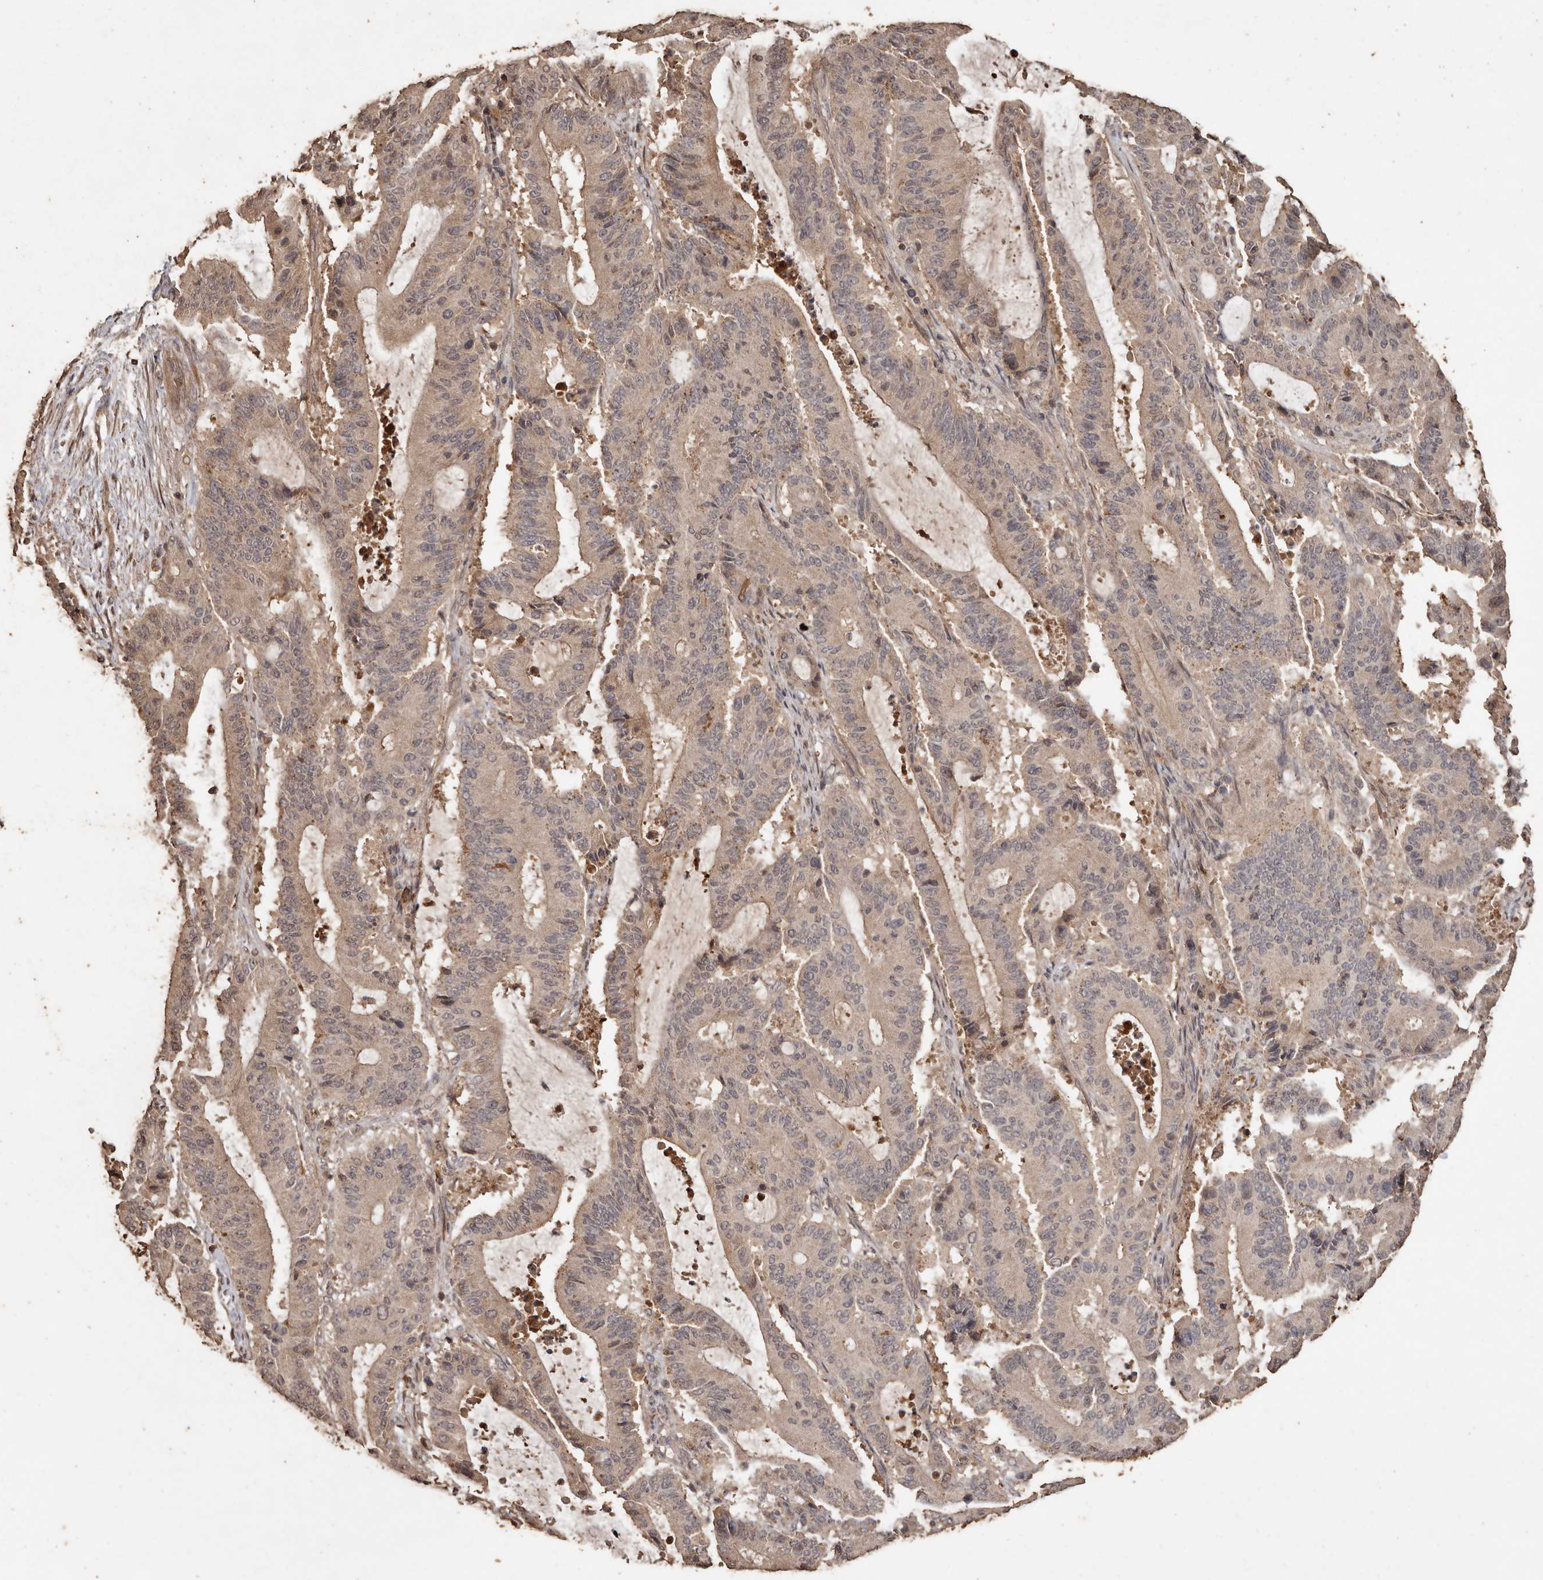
{"staining": {"intensity": "weak", "quantity": "25%-75%", "location": "cytoplasmic/membranous"}, "tissue": "liver cancer", "cell_type": "Tumor cells", "image_type": "cancer", "snomed": [{"axis": "morphology", "description": "Cholangiocarcinoma"}, {"axis": "topography", "description": "Liver"}], "caption": "Cholangiocarcinoma (liver) tissue shows weak cytoplasmic/membranous positivity in approximately 25%-75% of tumor cells, visualized by immunohistochemistry.", "gene": "PKDCC", "patient": {"sex": "female", "age": 73}}